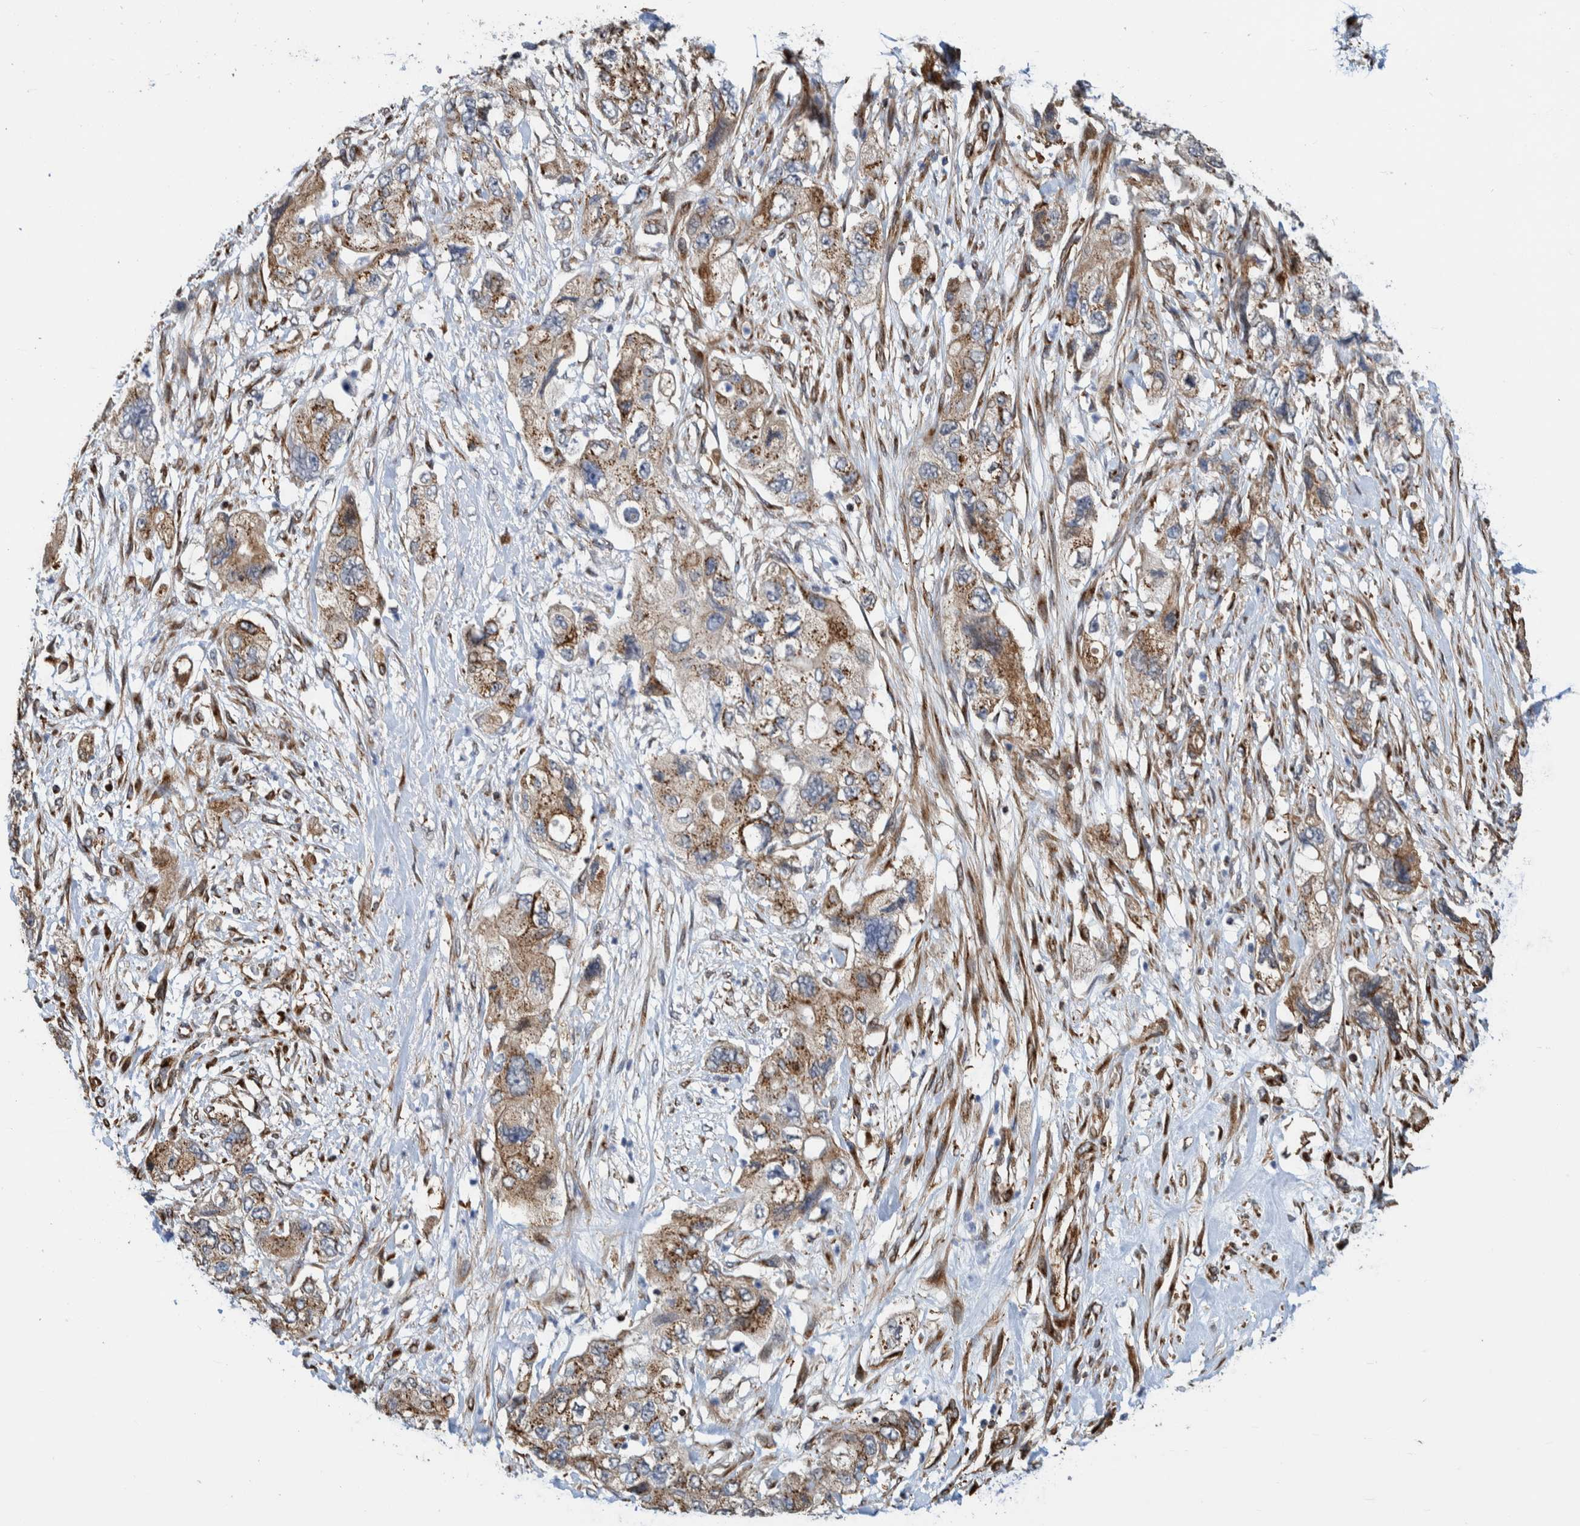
{"staining": {"intensity": "moderate", "quantity": ">75%", "location": "cytoplasmic/membranous"}, "tissue": "pancreatic cancer", "cell_type": "Tumor cells", "image_type": "cancer", "snomed": [{"axis": "morphology", "description": "Adenocarcinoma, NOS"}, {"axis": "topography", "description": "Pancreas"}], "caption": "Human pancreatic adenocarcinoma stained for a protein (brown) displays moderate cytoplasmic/membranous positive staining in approximately >75% of tumor cells.", "gene": "CCDC57", "patient": {"sex": "female", "age": 73}}